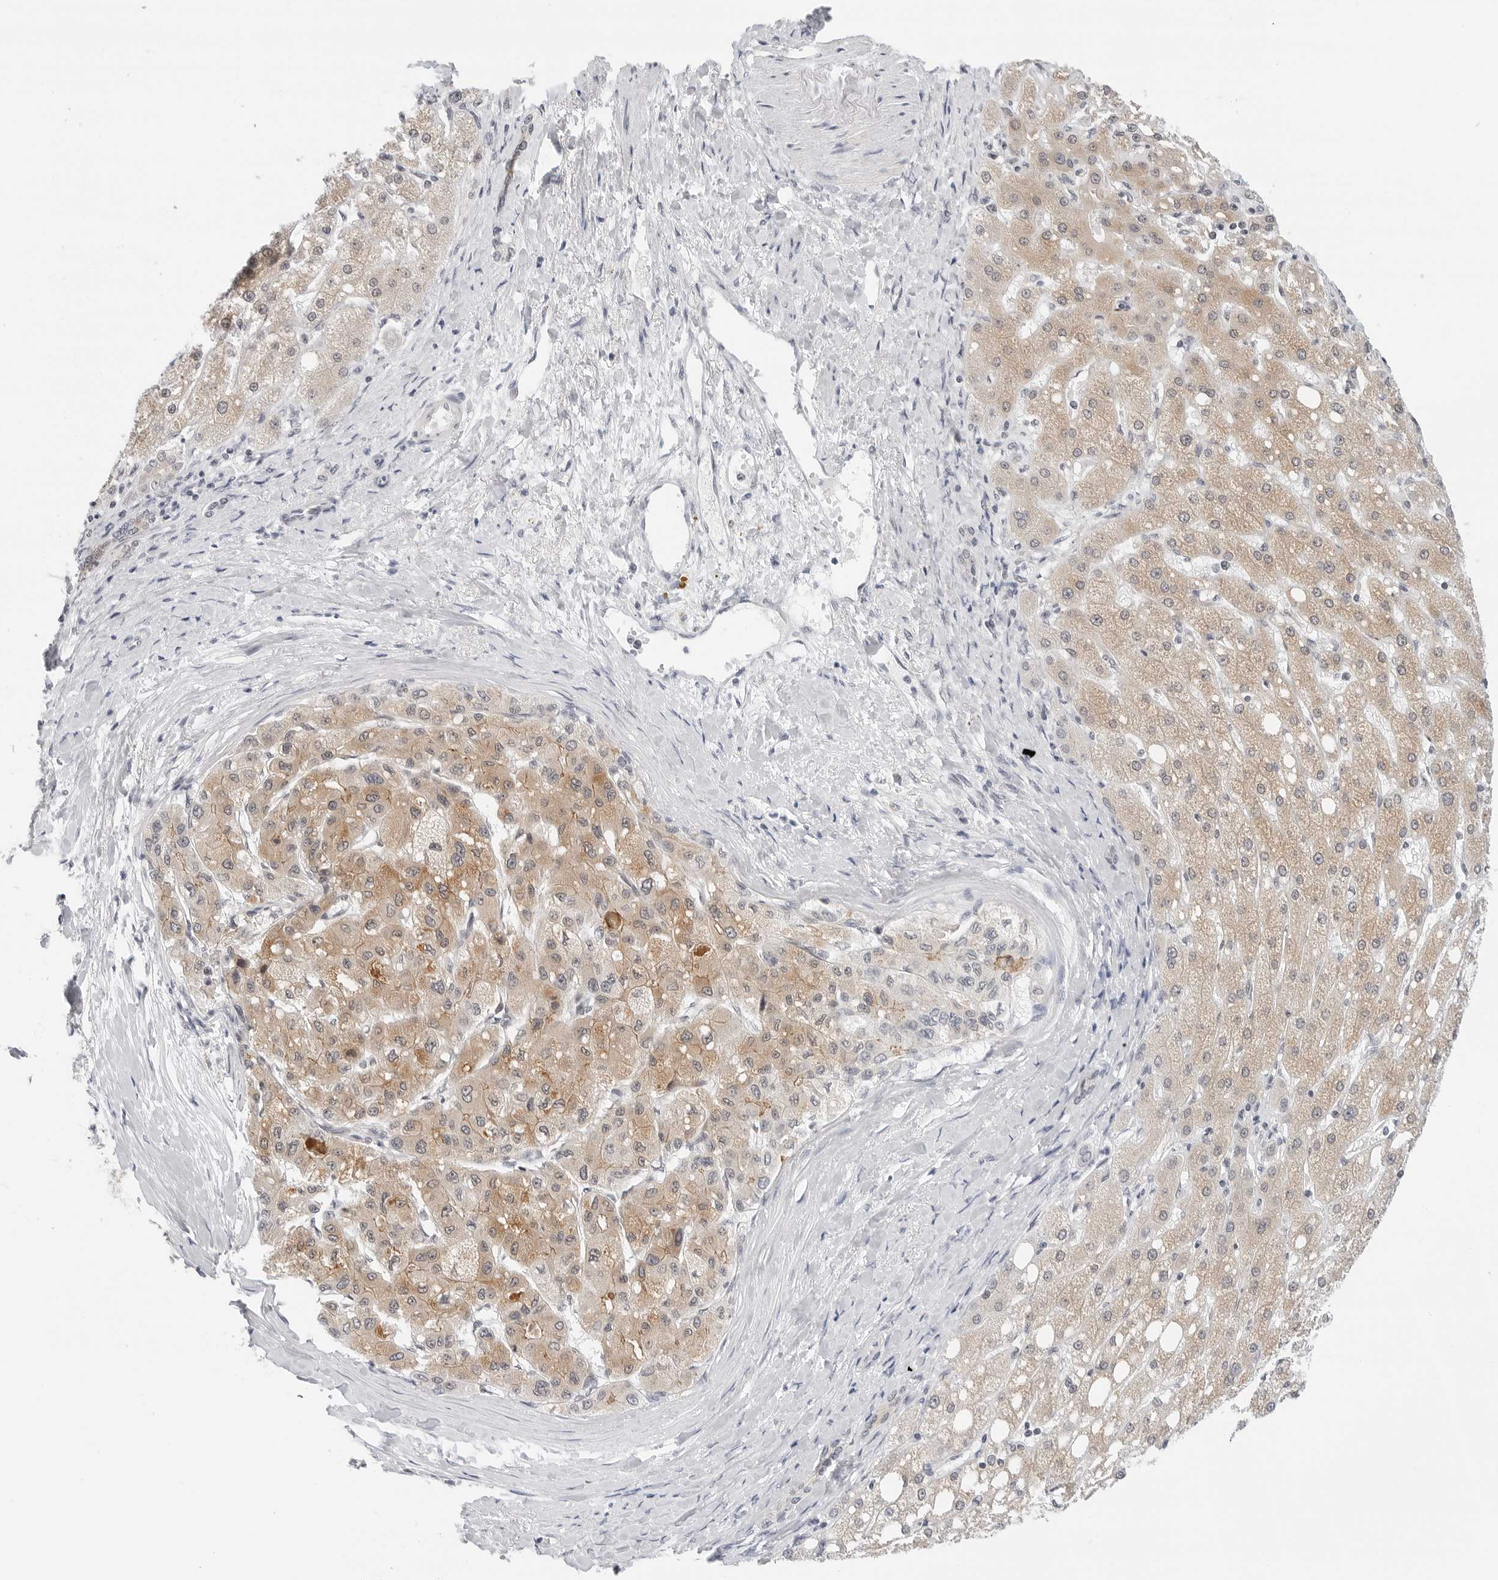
{"staining": {"intensity": "moderate", "quantity": "25%-75%", "location": "cytoplasmic/membranous"}, "tissue": "liver cancer", "cell_type": "Tumor cells", "image_type": "cancer", "snomed": [{"axis": "morphology", "description": "Carcinoma, Hepatocellular, NOS"}, {"axis": "topography", "description": "Liver"}], "caption": "This histopathology image displays IHC staining of liver cancer, with medium moderate cytoplasmic/membranous staining in about 25%-75% of tumor cells.", "gene": "TSEN2", "patient": {"sex": "male", "age": 80}}